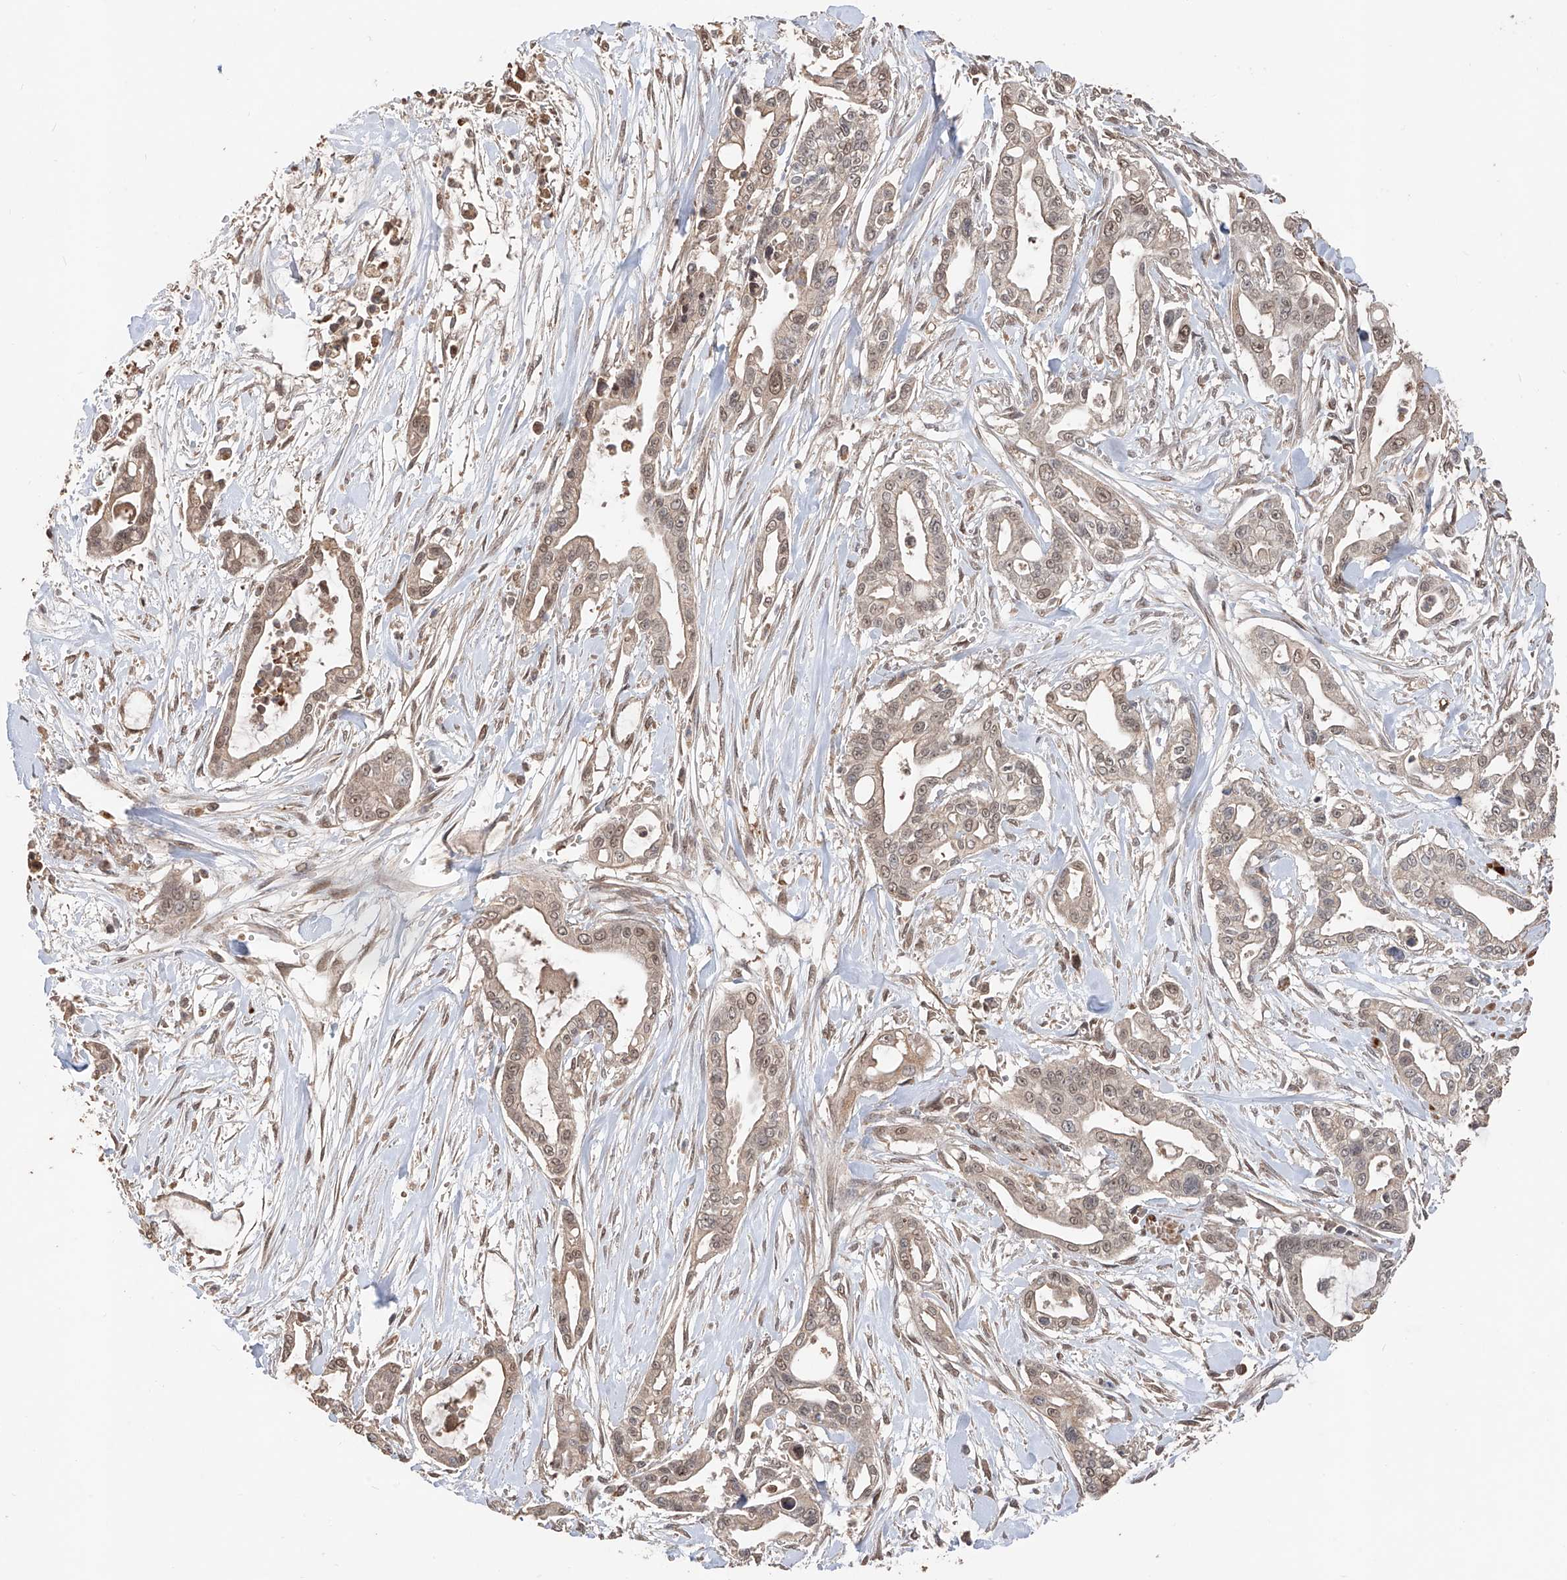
{"staining": {"intensity": "weak", "quantity": ">75%", "location": "nuclear"}, "tissue": "pancreatic cancer", "cell_type": "Tumor cells", "image_type": "cancer", "snomed": [{"axis": "morphology", "description": "Adenocarcinoma, NOS"}, {"axis": "topography", "description": "Pancreas"}], "caption": "High-magnification brightfield microscopy of pancreatic cancer stained with DAB (brown) and counterstained with hematoxylin (blue). tumor cells exhibit weak nuclear staining is identified in approximately>75% of cells.", "gene": "FAM135A", "patient": {"sex": "male", "age": 68}}